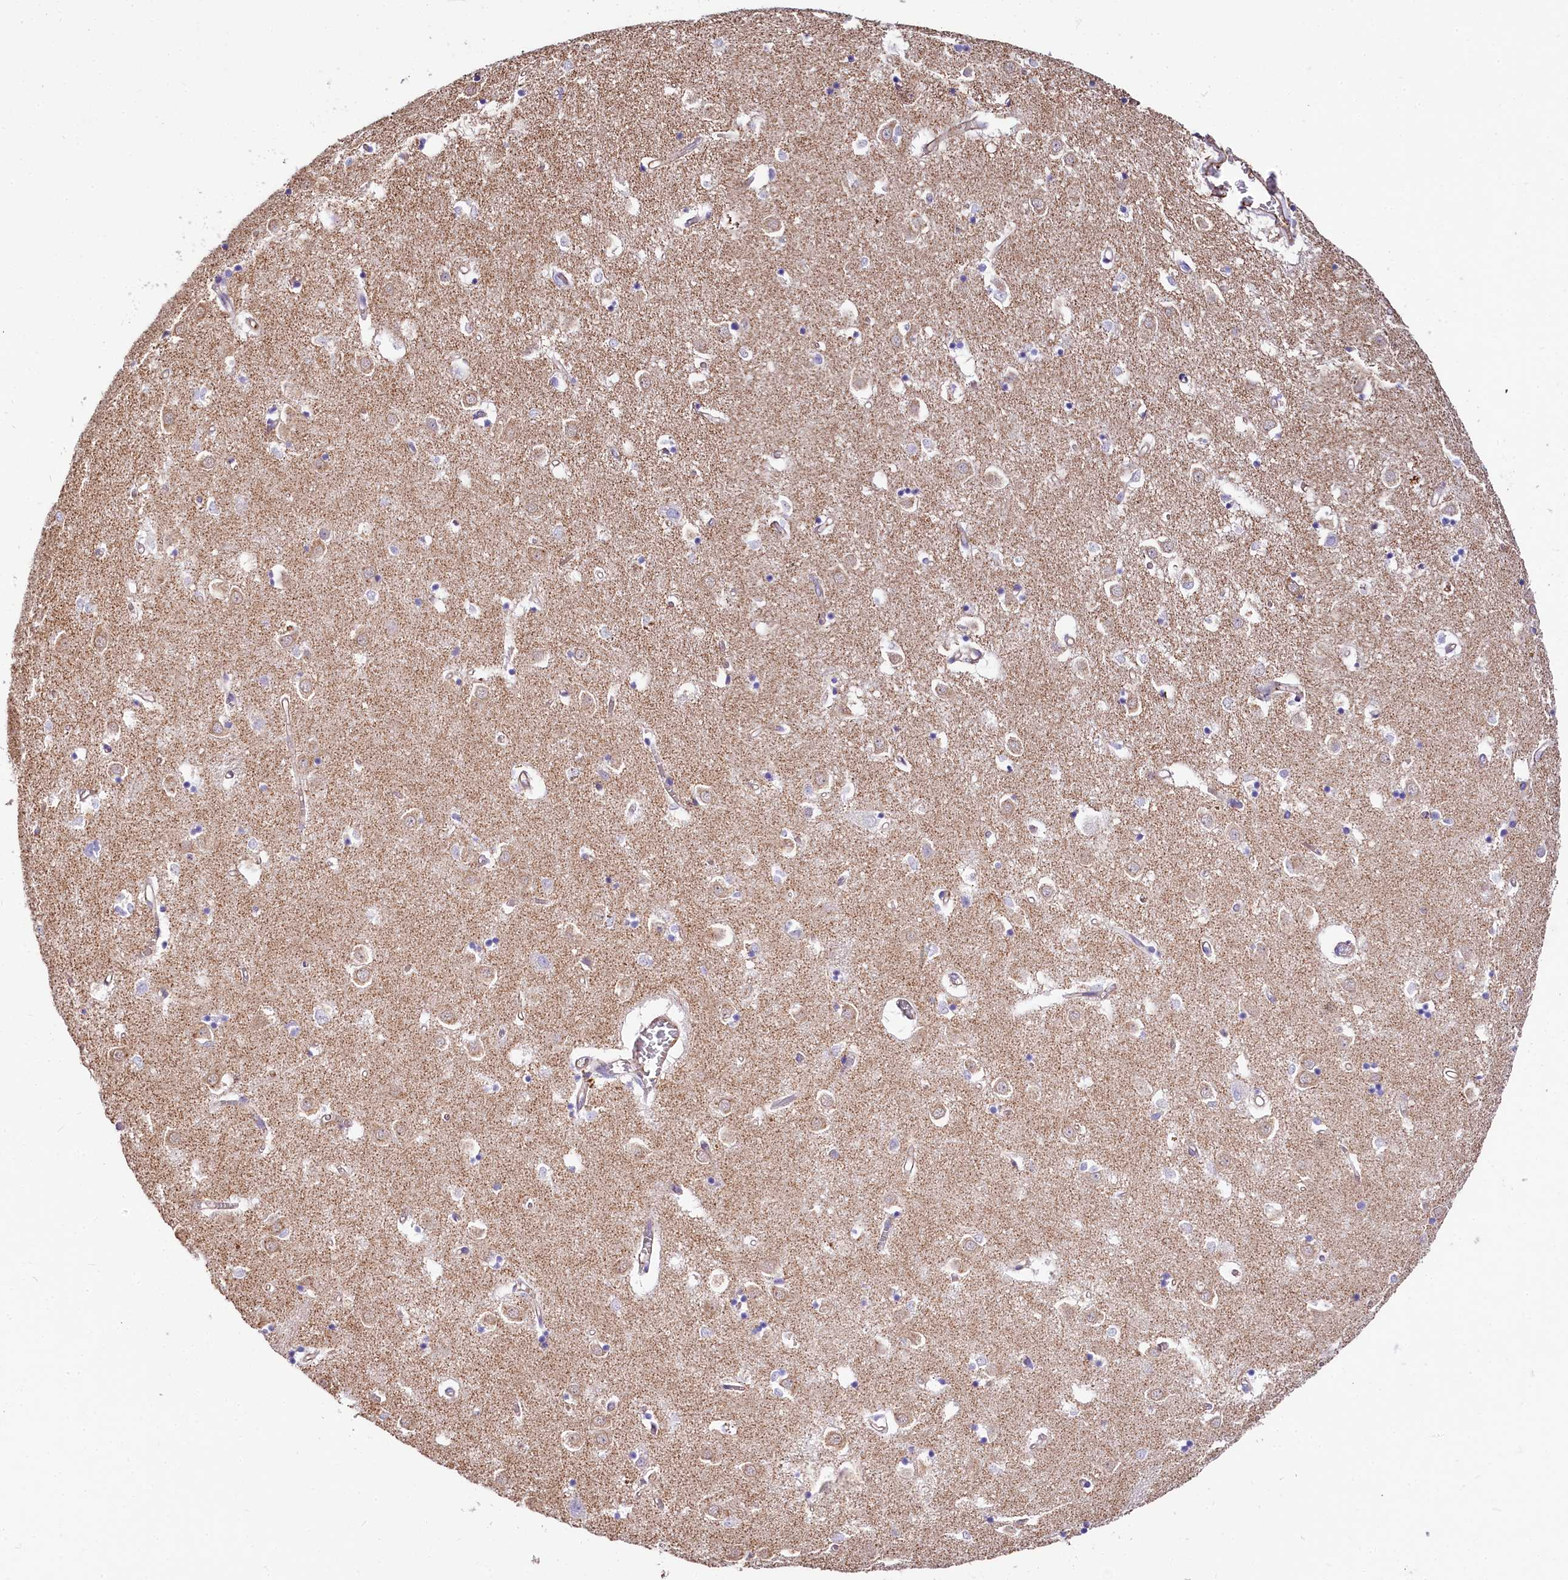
{"staining": {"intensity": "negative", "quantity": "none", "location": "none"}, "tissue": "caudate", "cell_type": "Glial cells", "image_type": "normal", "snomed": [{"axis": "morphology", "description": "Normal tissue, NOS"}, {"axis": "topography", "description": "Lateral ventricle wall"}], "caption": "An IHC image of benign caudate is shown. There is no staining in glial cells of caudate.", "gene": "FCHSD2", "patient": {"sex": "male", "age": 70}}